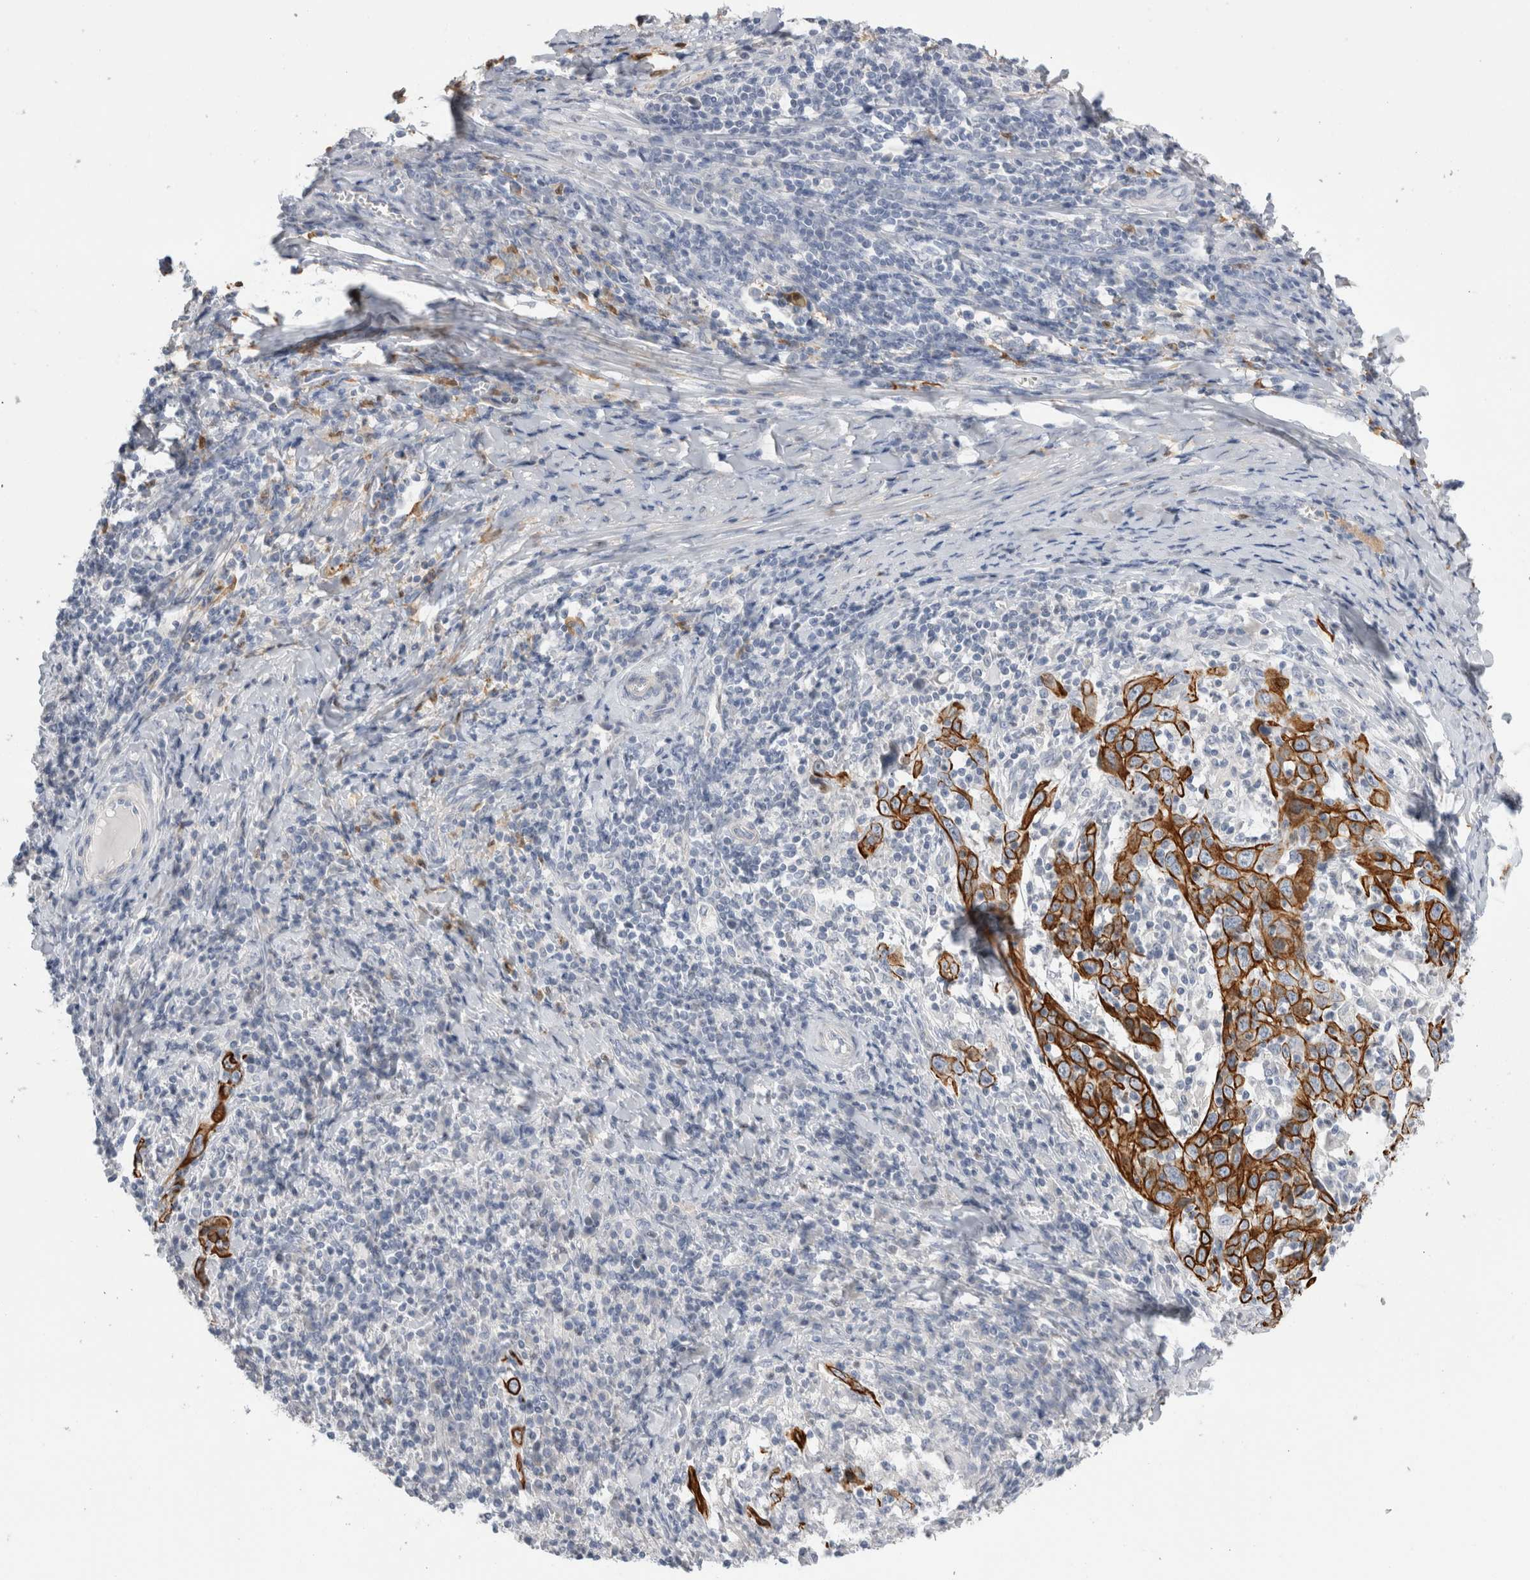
{"staining": {"intensity": "strong", "quantity": ">75%", "location": "cytoplasmic/membranous"}, "tissue": "cervical cancer", "cell_type": "Tumor cells", "image_type": "cancer", "snomed": [{"axis": "morphology", "description": "Squamous cell carcinoma, NOS"}, {"axis": "topography", "description": "Cervix"}], "caption": "Protein expression analysis of human cervical cancer (squamous cell carcinoma) reveals strong cytoplasmic/membranous staining in approximately >75% of tumor cells. (IHC, brightfield microscopy, high magnification).", "gene": "SLC20A2", "patient": {"sex": "female", "age": 46}}